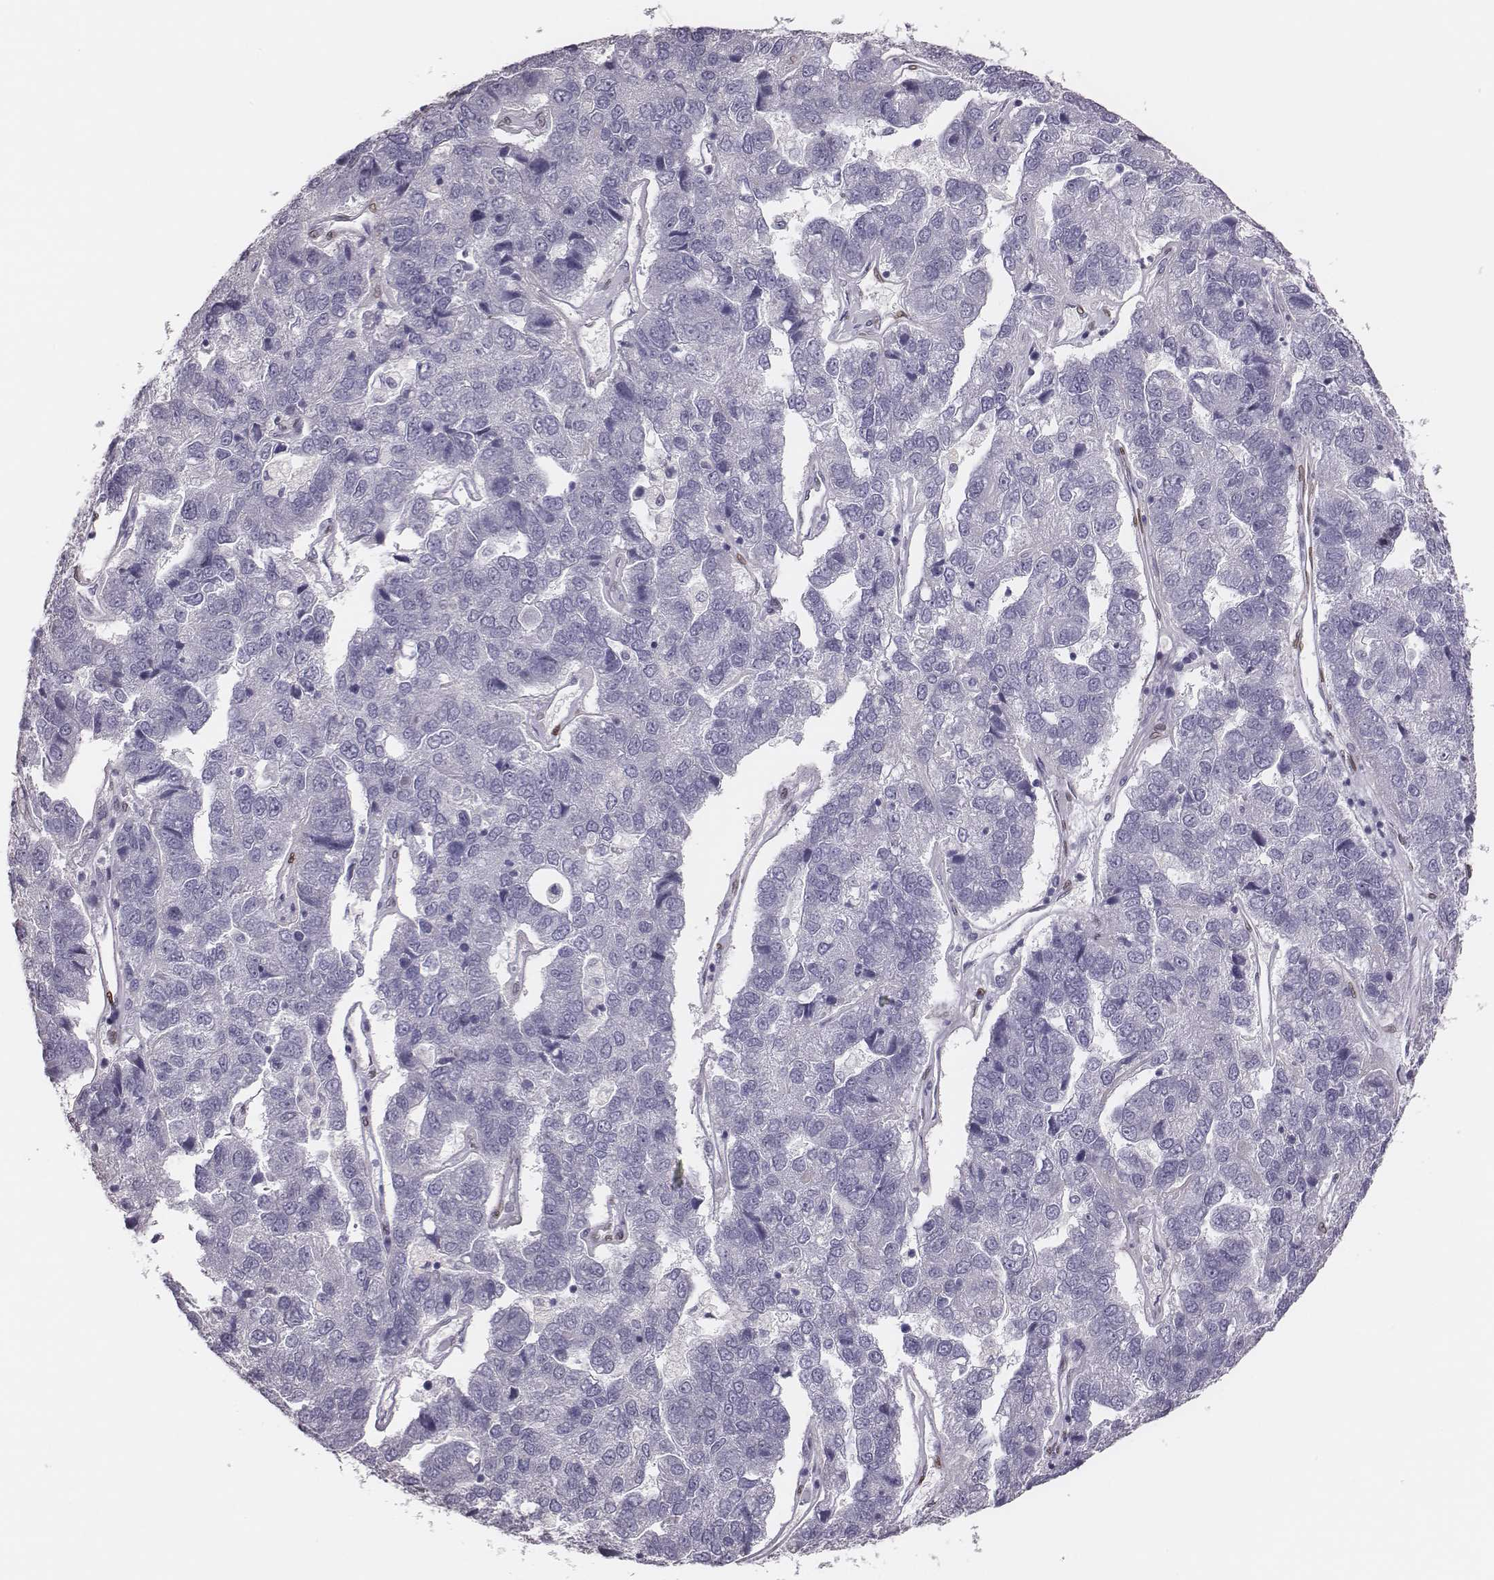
{"staining": {"intensity": "negative", "quantity": "none", "location": "none"}, "tissue": "pancreatic cancer", "cell_type": "Tumor cells", "image_type": "cancer", "snomed": [{"axis": "morphology", "description": "Adenocarcinoma, NOS"}, {"axis": "topography", "description": "Pancreas"}], "caption": "Immunohistochemistry histopathology image of neoplastic tissue: human pancreatic cancer (adenocarcinoma) stained with DAB (3,3'-diaminobenzidine) shows no significant protein expression in tumor cells.", "gene": "ADGRF4", "patient": {"sex": "female", "age": 61}}